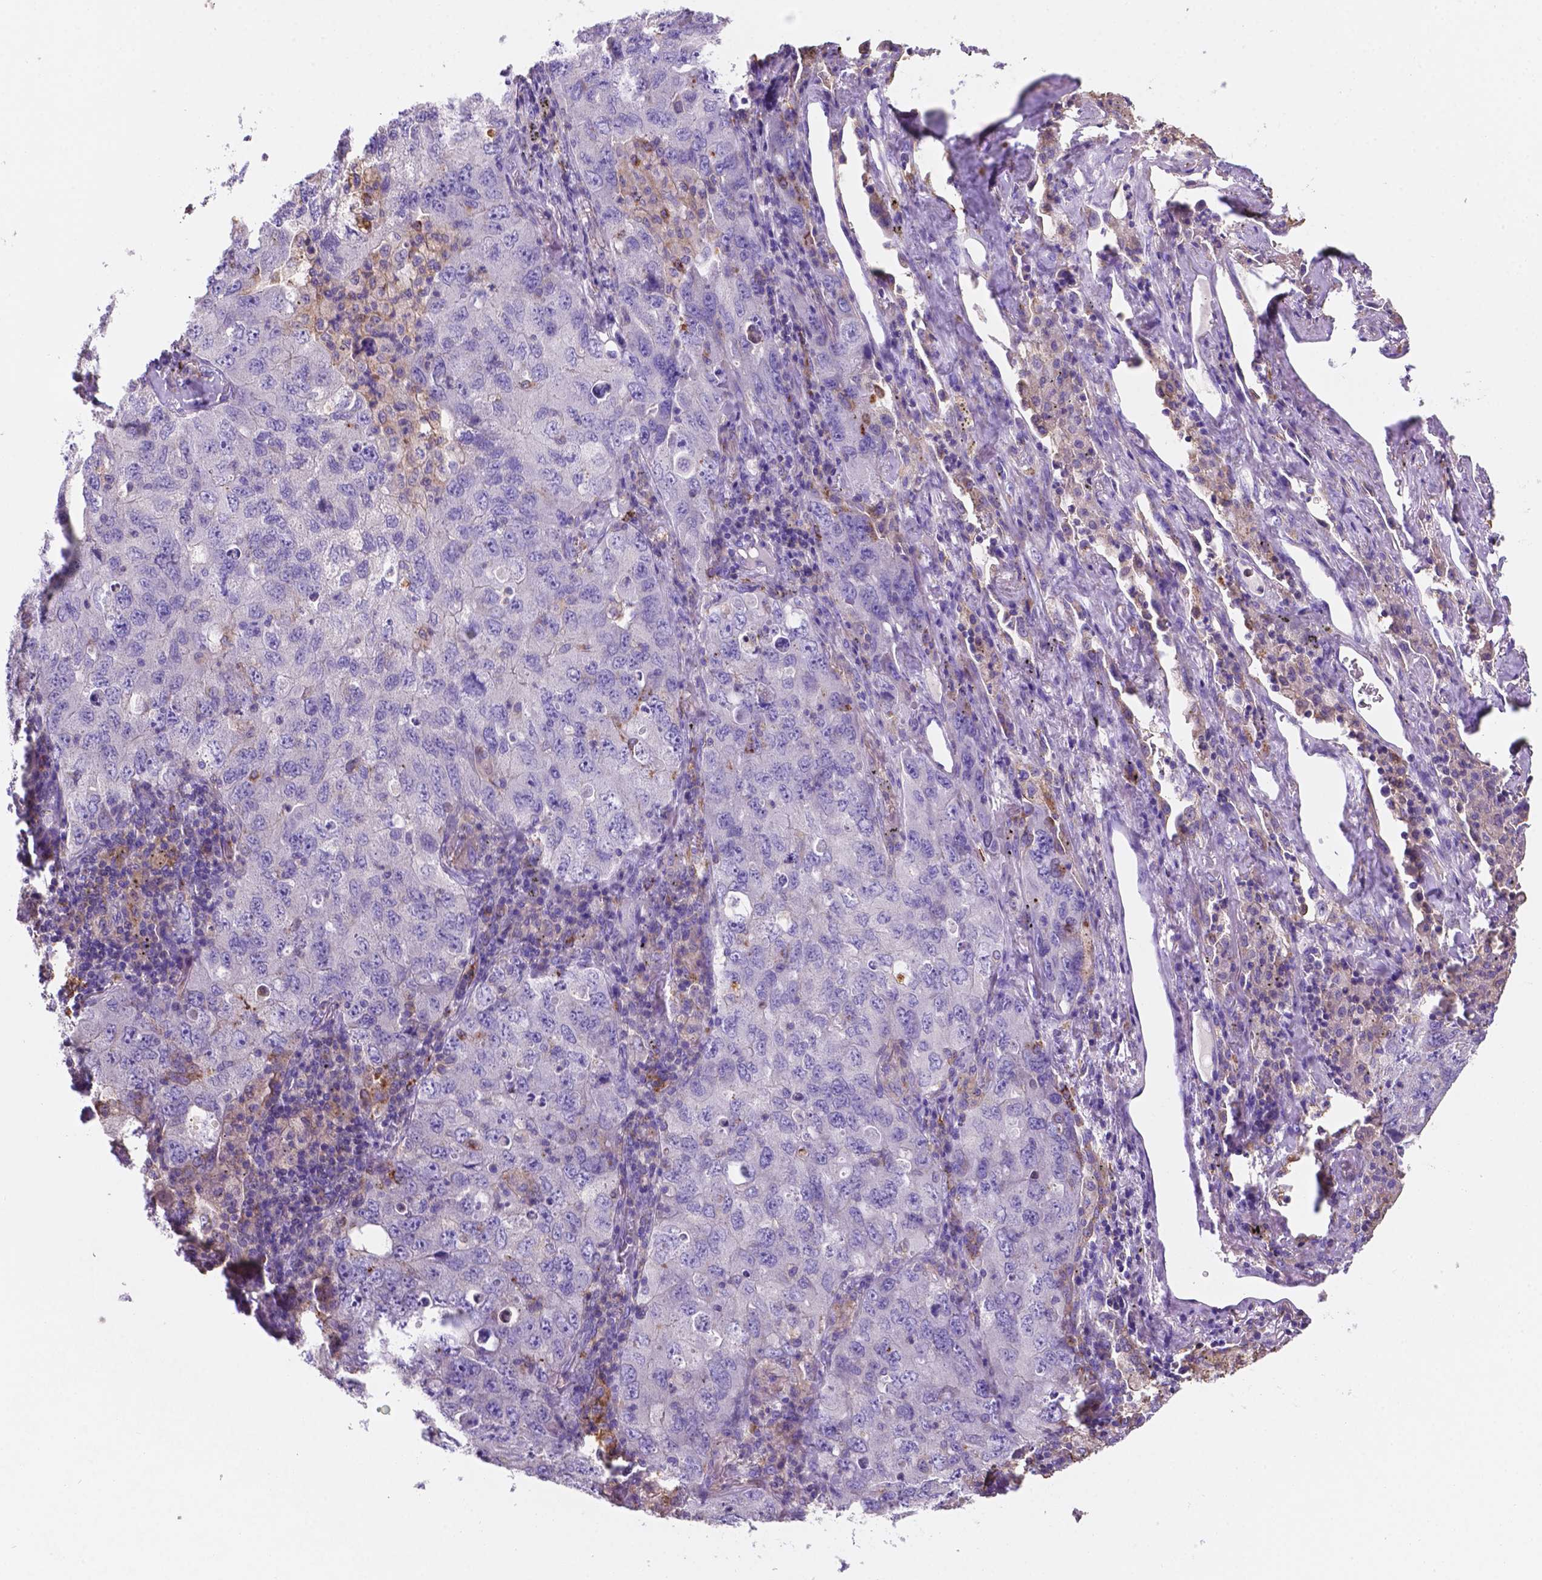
{"staining": {"intensity": "negative", "quantity": "none", "location": "none"}, "tissue": "lung cancer", "cell_type": "Tumor cells", "image_type": "cancer", "snomed": [{"axis": "morphology", "description": "Adenocarcinoma, NOS"}, {"axis": "topography", "description": "Lung"}], "caption": "The immunohistochemistry micrograph has no significant staining in tumor cells of lung cancer tissue.", "gene": "MKRN2OS", "patient": {"sex": "female", "age": 57}}